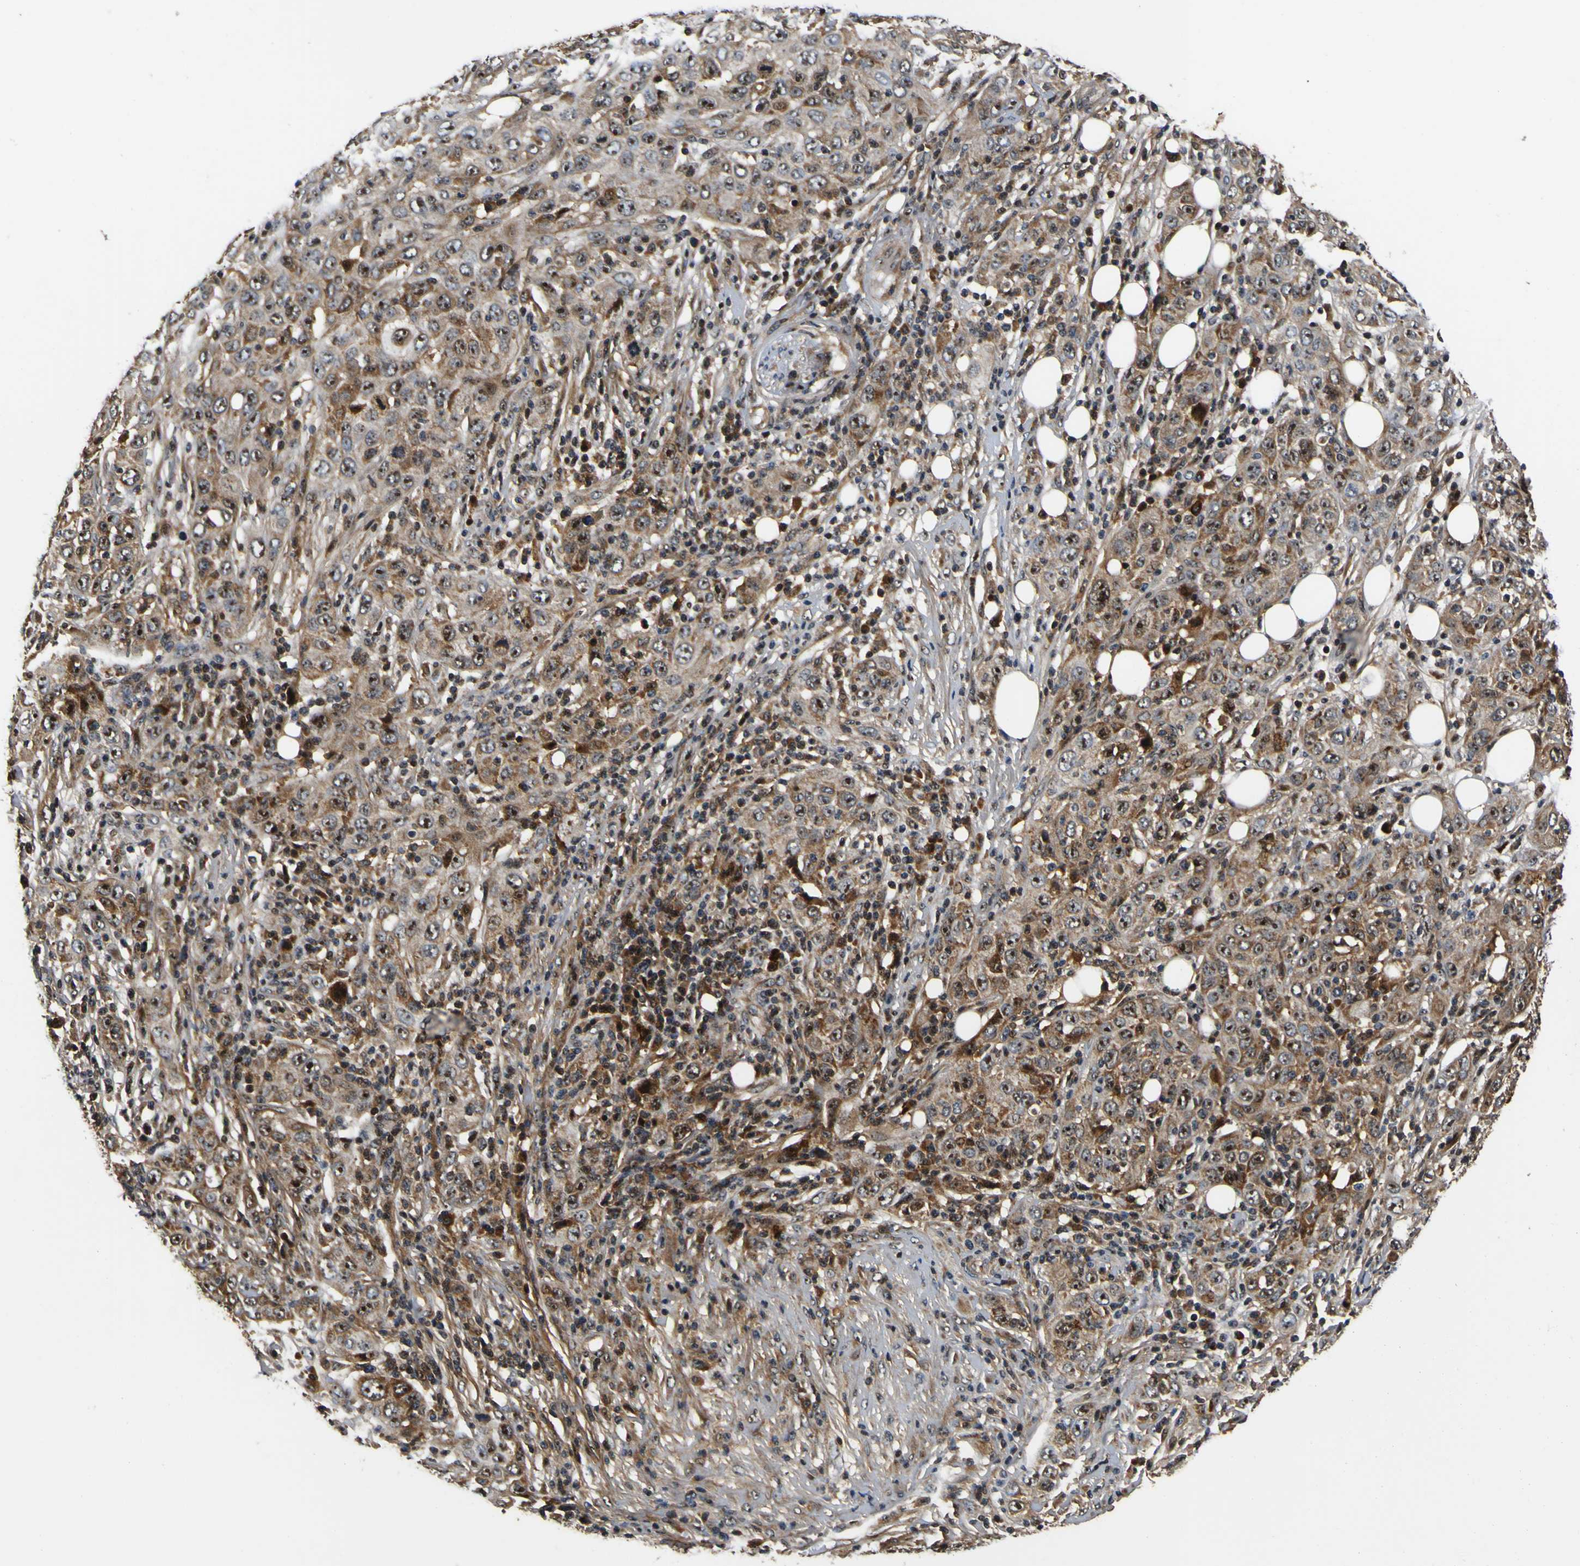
{"staining": {"intensity": "strong", "quantity": ">75%", "location": "cytoplasmic/membranous,nuclear"}, "tissue": "skin cancer", "cell_type": "Tumor cells", "image_type": "cancer", "snomed": [{"axis": "morphology", "description": "Squamous cell carcinoma, NOS"}, {"axis": "topography", "description": "Skin"}], "caption": "Human skin cancer stained with a protein marker demonstrates strong staining in tumor cells.", "gene": "LRP4", "patient": {"sex": "female", "age": 88}}